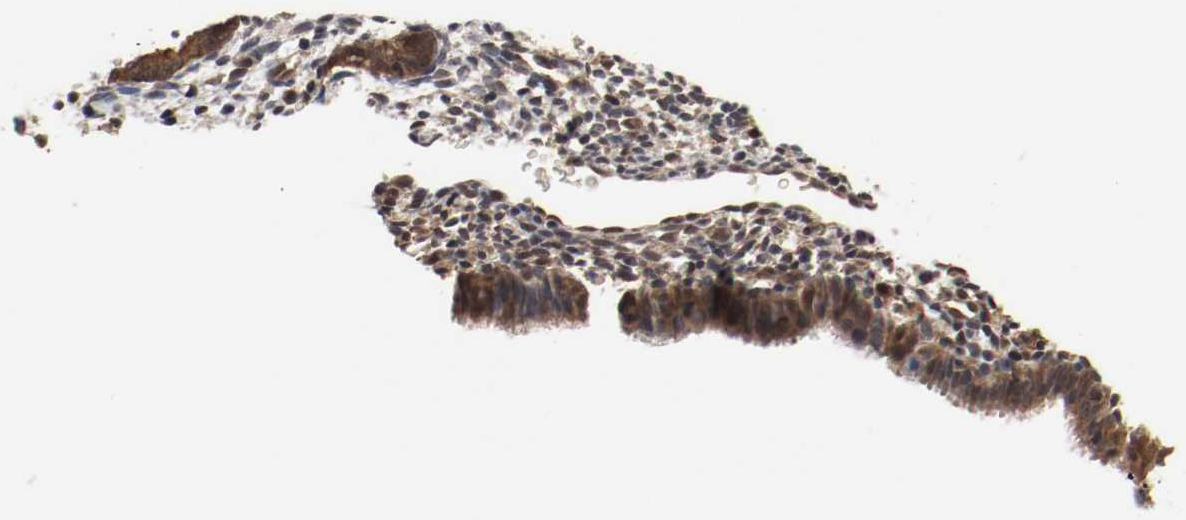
{"staining": {"intensity": "weak", "quantity": "25%-75%", "location": "cytoplasmic/membranous"}, "tissue": "endometrium", "cell_type": "Cells in endometrial stroma", "image_type": "normal", "snomed": [{"axis": "morphology", "description": "Normal tissue, NOS"}, {"axis": "topography", "description": "Endometrium"}], "caption": "A brown stain highlights weak cytoplasmic/membranous positivity of a protein in cells in endometrial stroma of benign endometrium.", "gene": "AFG3L2", "patient": {"sex": "female", "age": 27}}